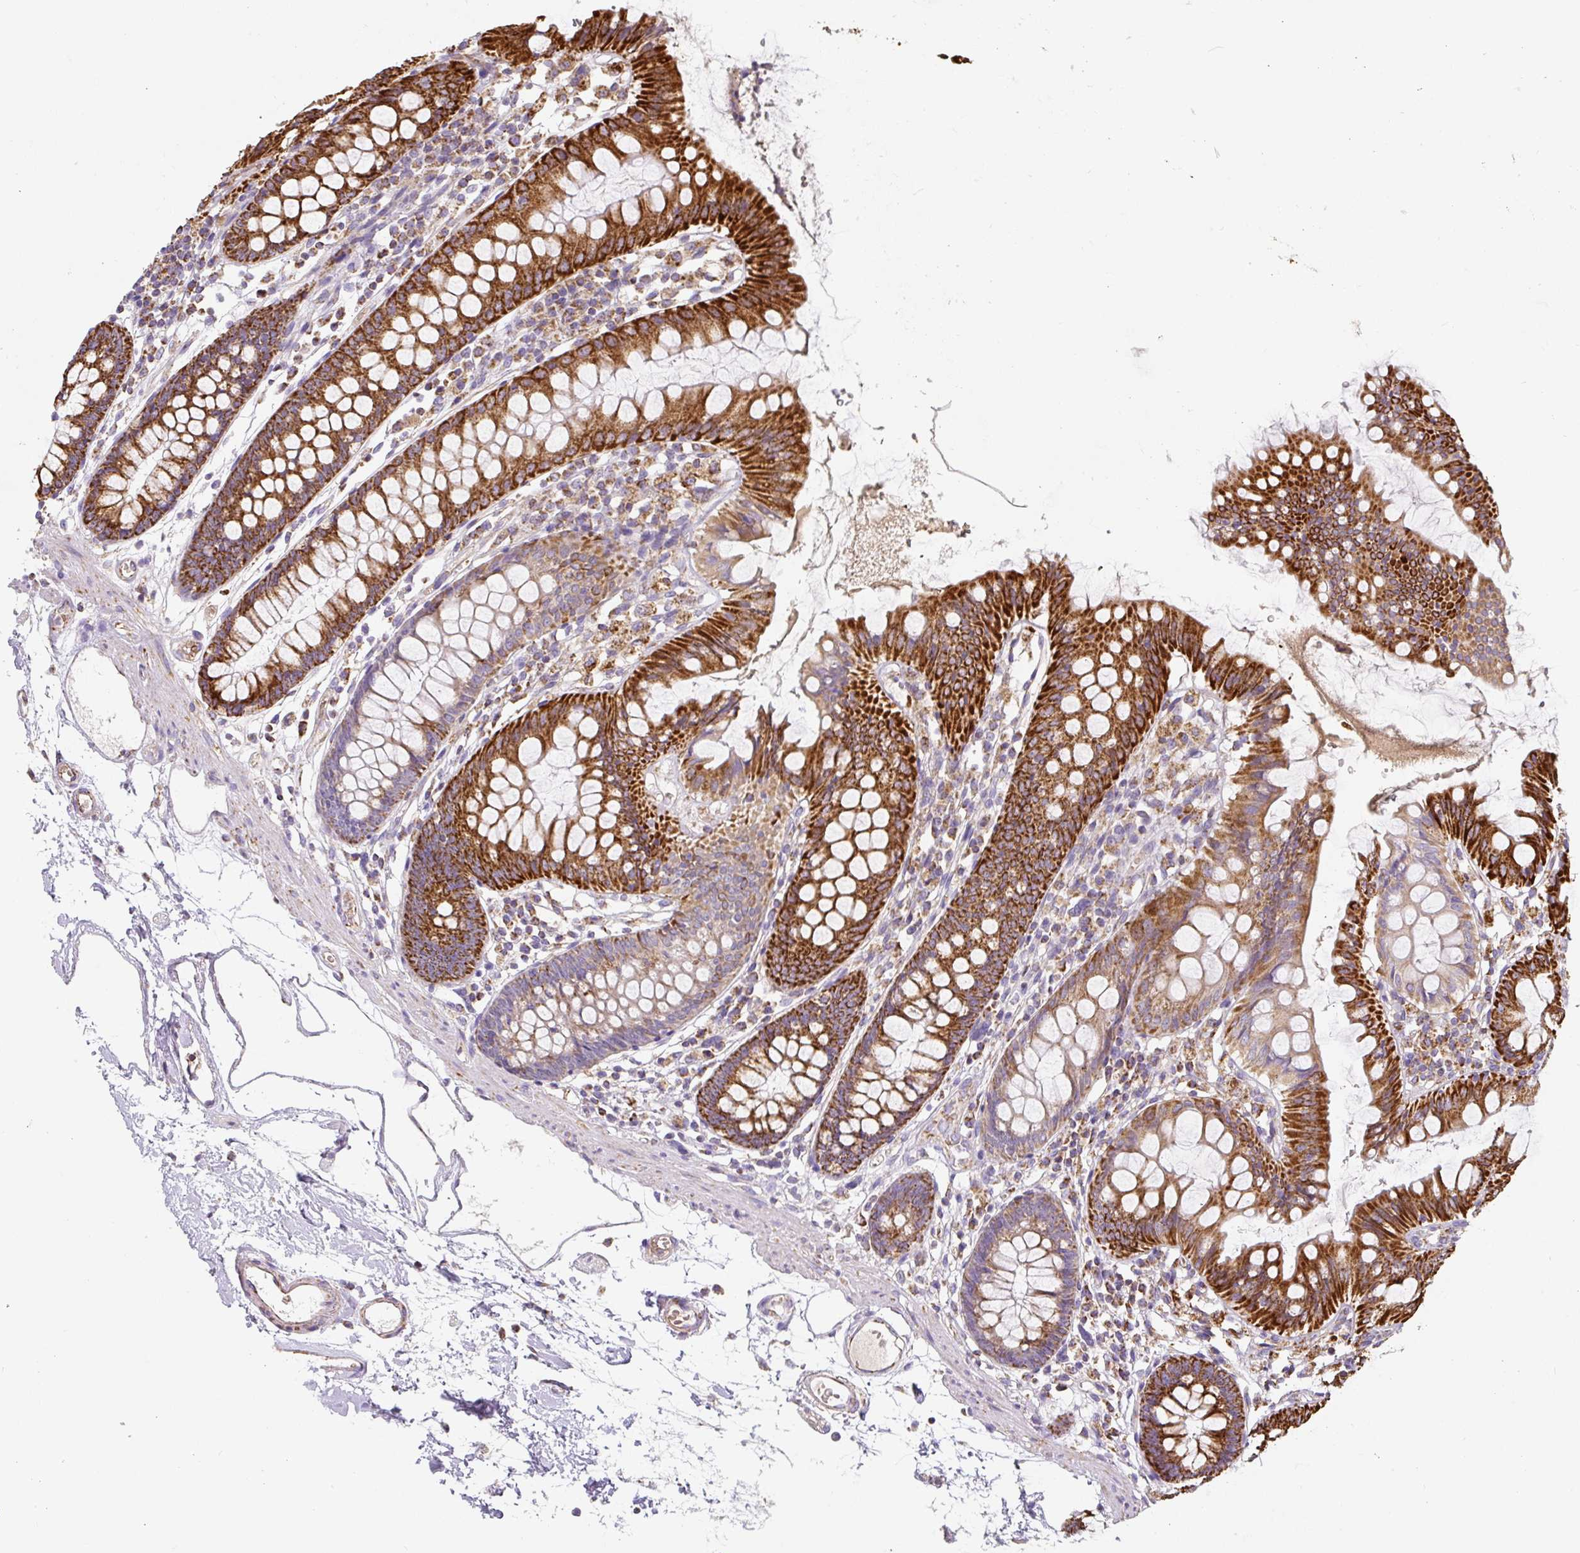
{"staining": {"intensity": "moderate", "quantity": ">75%", "location": "cytoplasmic/membranous"}, "tissue": "colon", "cell_type": "Endothelial cells", "image_type": "normal", "snomed": [{"axis": "morphology", "description": "Normal tissue, NOS"}, {"axis": "topography", "description": "Colon"}], "caption": "Immunohistochemistry histopathology image of benign colon: colon stained using immunohistochemistry (IHC) demonstrates medium levels of moderate protein expression localized specifically in the cytoplasmic/membranous of endothelial cells, appearing as a cytoplasmic/membranous brown color.", "gene": "MT", "patient": {"sex": "female", "age": 84}}